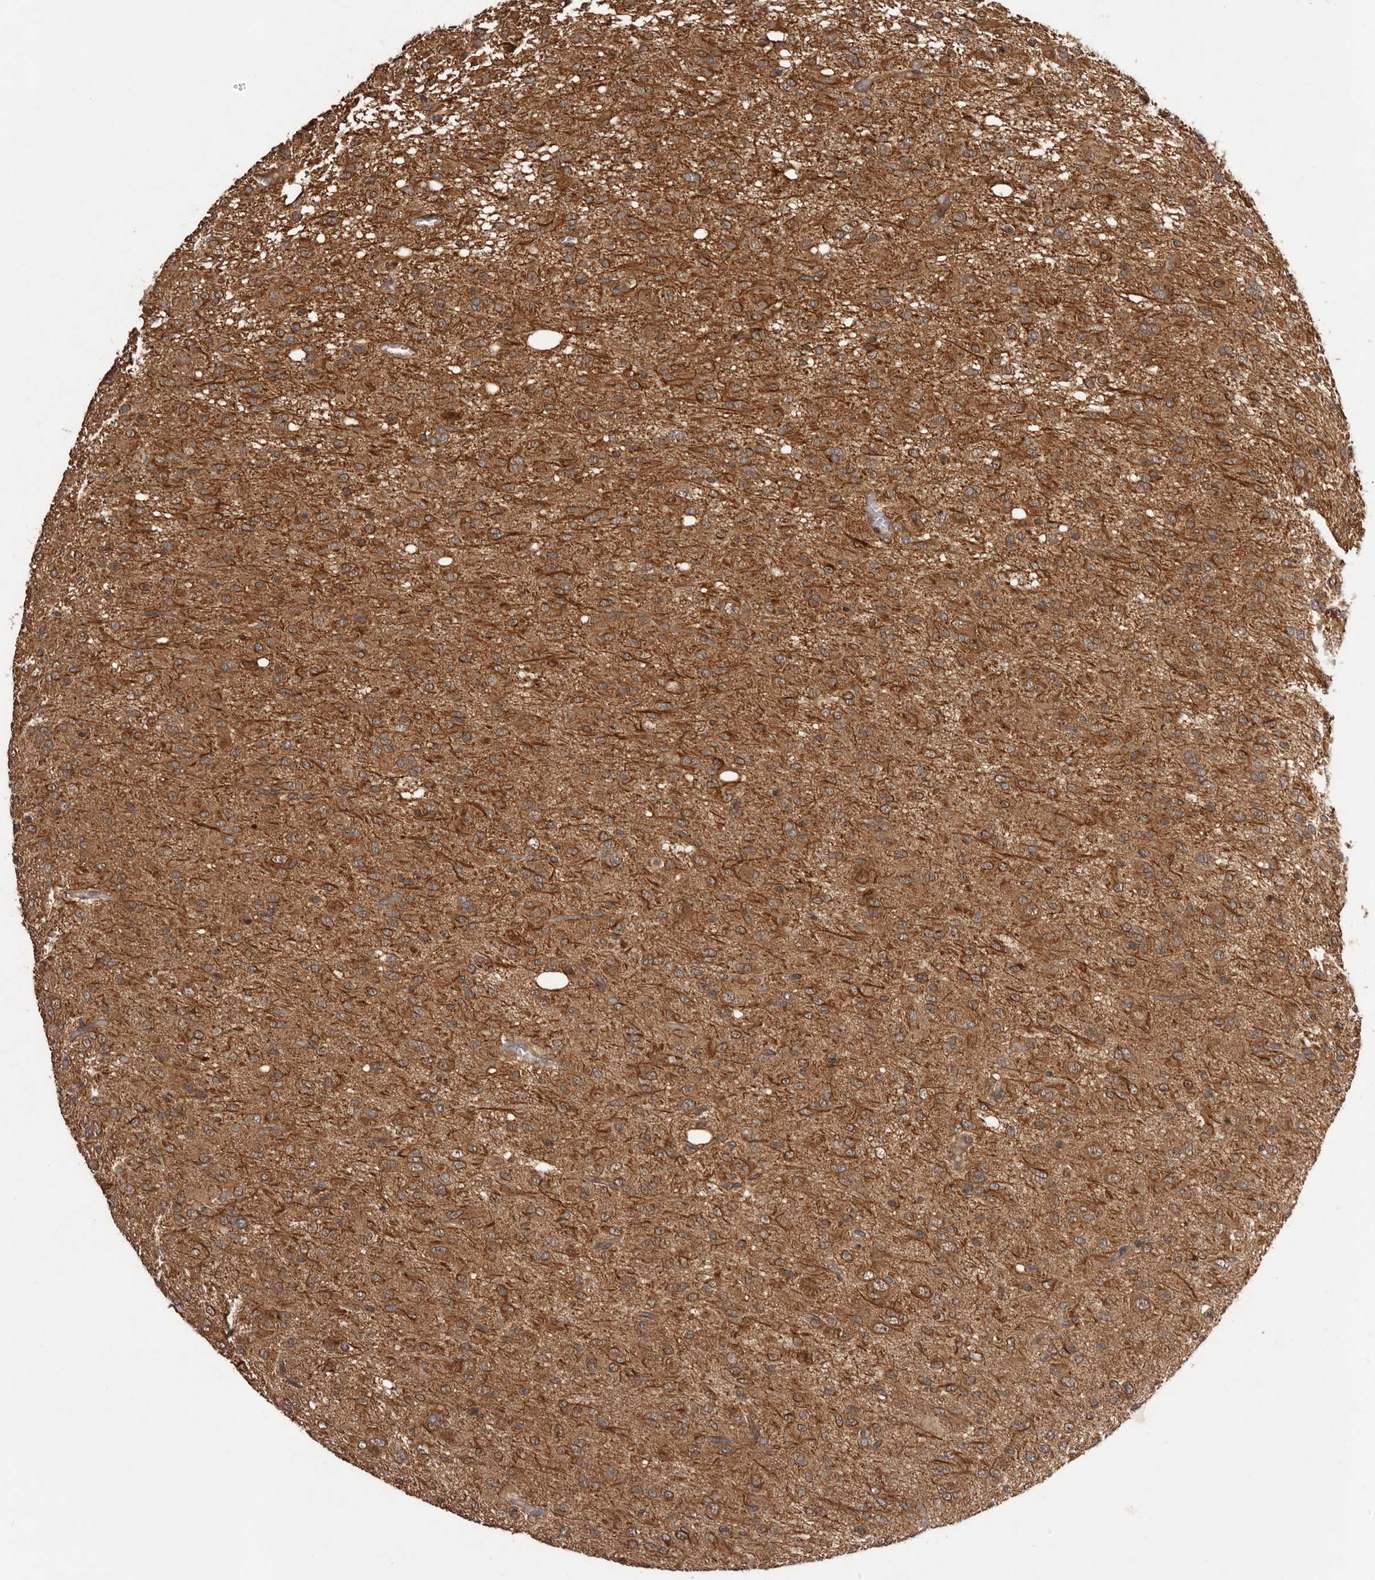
{"staining": {"intensity": "moderate", "quantity": ">75%", "location": "cytoplasmic/membranous"}, "tissue": "glioma", "cell_type": "Tumor cells", "image_type": "cancer", "snomed": [{"axis": "morphology", "description": "Glioma, malignant, High grade"}, {"axis": "topography", "description": "Brain"}], "caption": "A medium amount of moderate cytoplasmic/membranous staining is seen in about >75% of tumor cells in malignant glioma (high-grade) tissue.", "gene": "SLC22A3", "patient": {"sex": "female", "age": 59}}